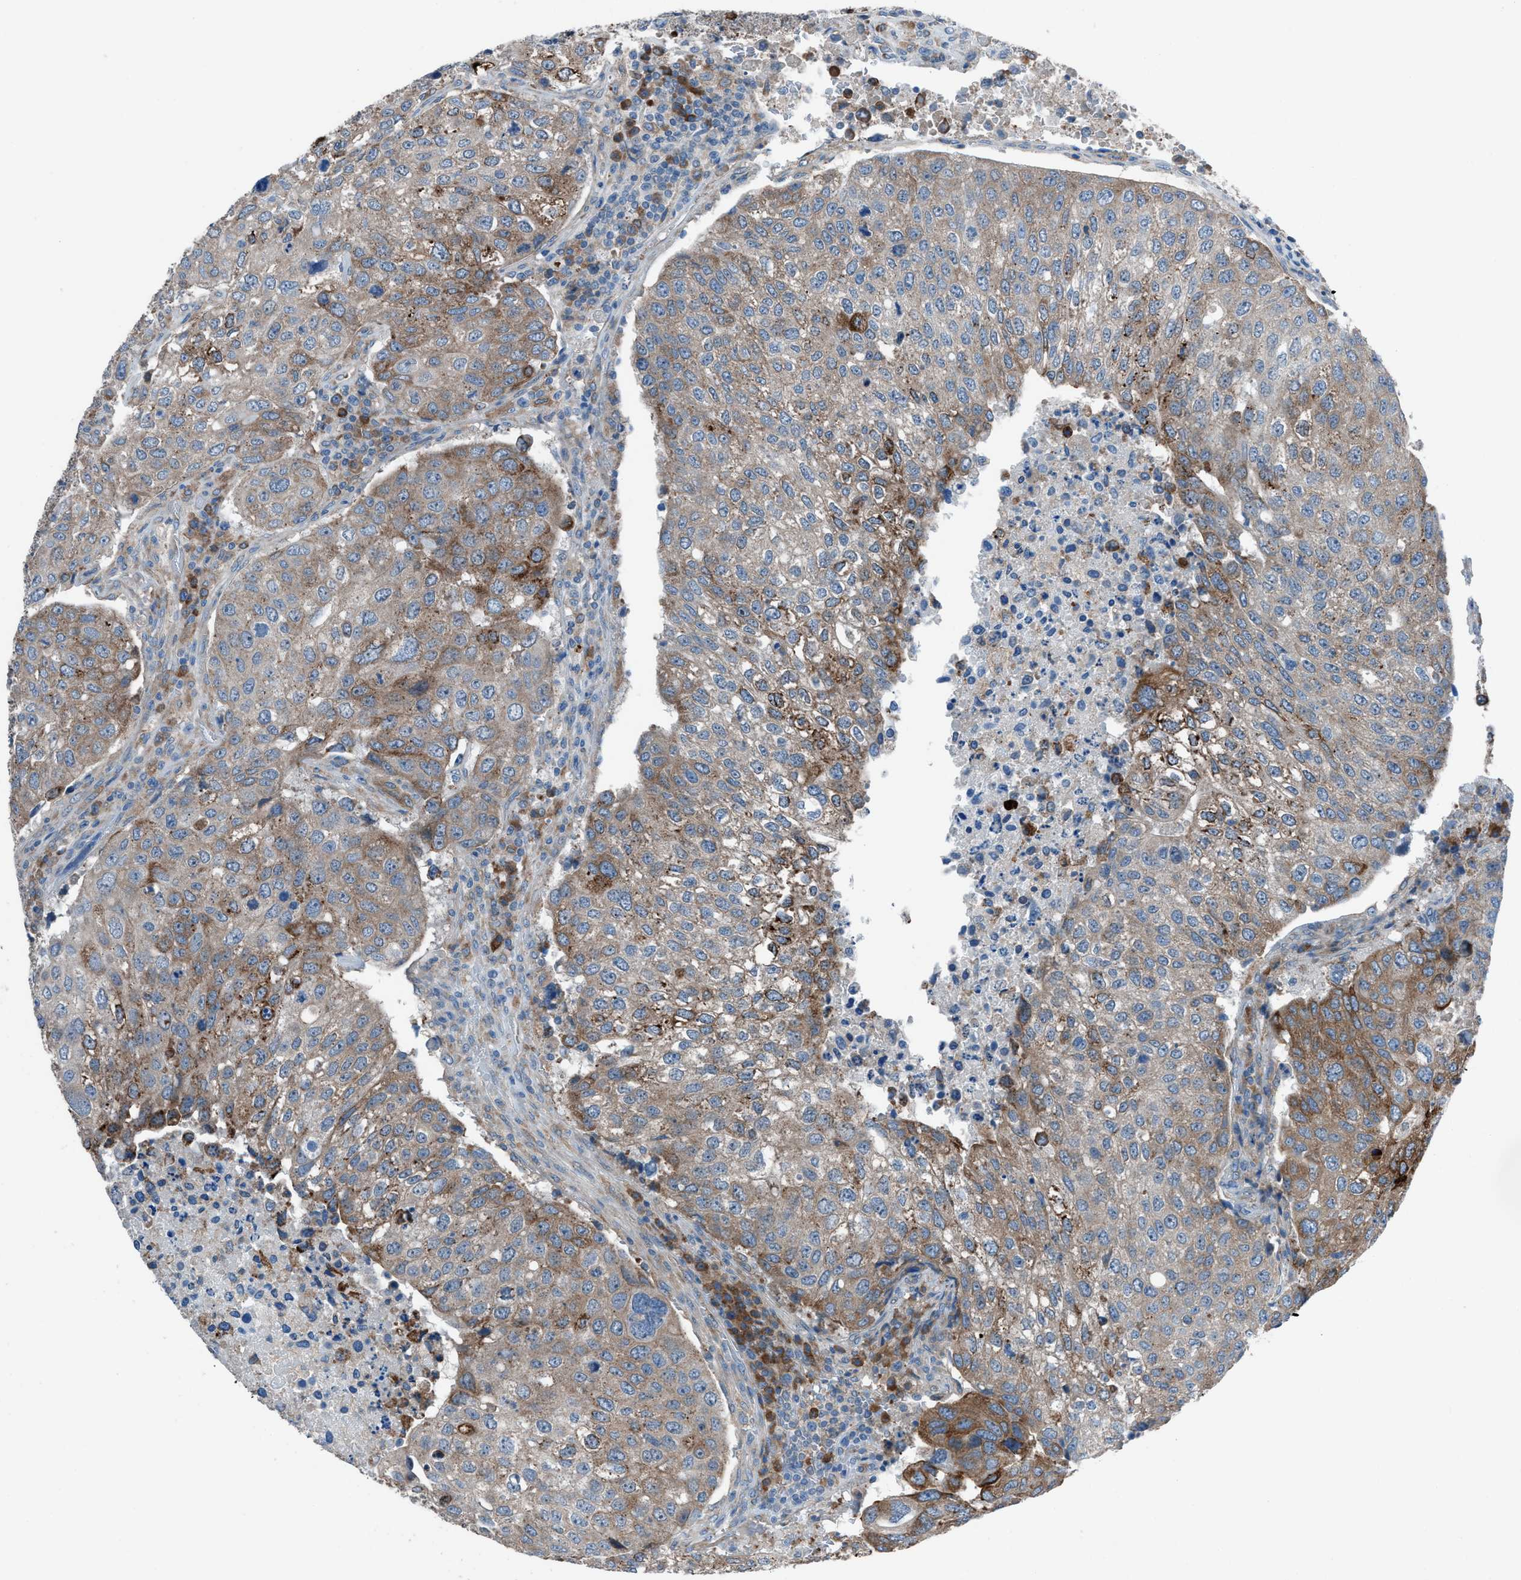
{"staining": {"intensity": "moderate", "quantity": ">75%", "location": "cytoplasmic/membranous"}, "tissue": "urothelial cancer", "cell_type": "Tumor cells", "image_type": "cancer", "snomed": [{"axis": "morphology", "description": "Urothelial carcinoma, High grade"}, {"axis": "topography", "description": "Lymph node"}, {"axis": "topography", "description": "Urinary bladder"}], "caption": "High-grade urothelial carcinoma stained for a protein (brown) shows moderate cytoplasmic/membranous positive staining in about >75% of tumor cells.", "gene": "HEG1", "patient": {"sex": "male", "age": 51}}